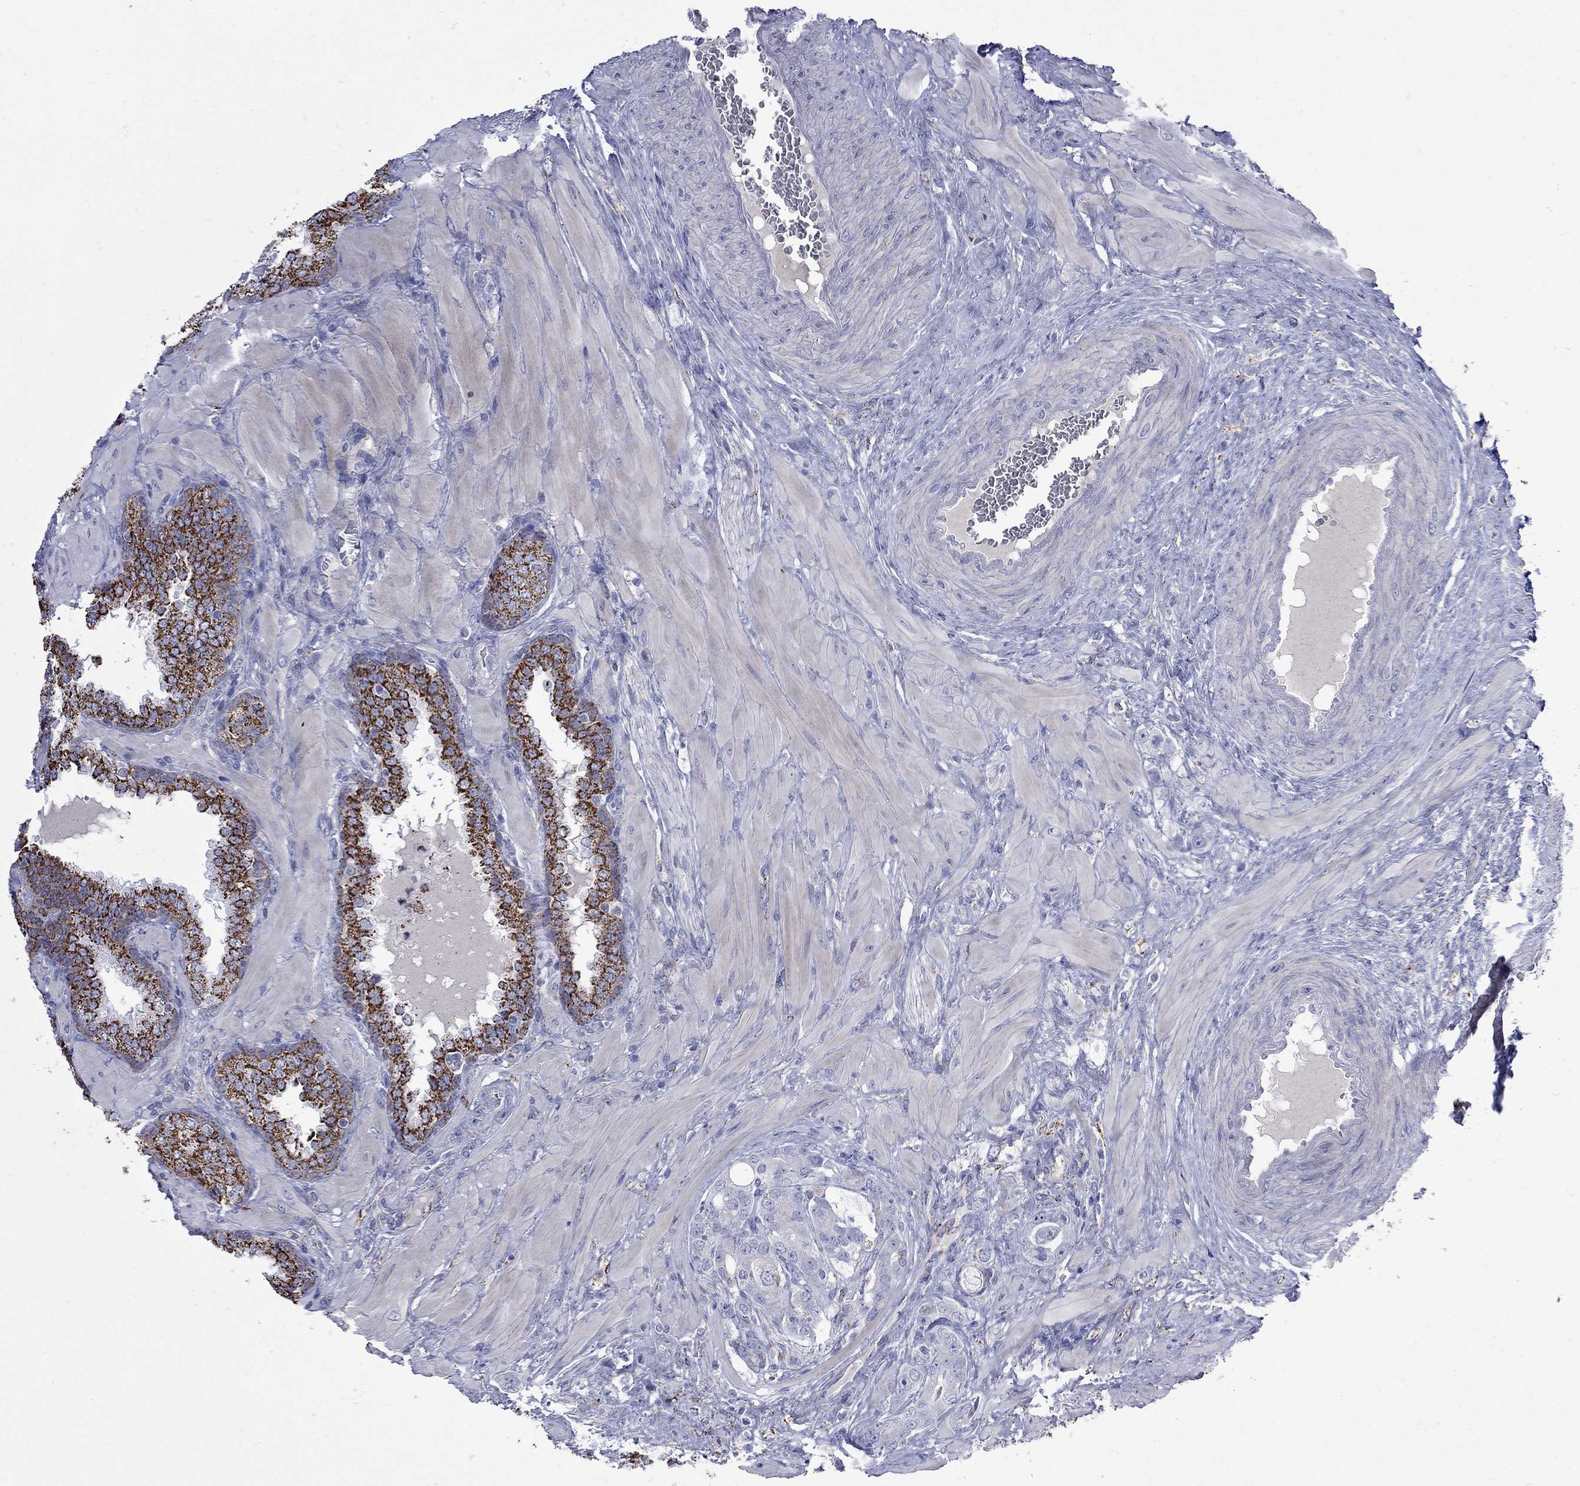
{"staining": {"intensity": "strong", "quantity": "25%-75%", "location": "cytoplasmic/membranous"}, "tissue": "prostate cancer", "cell_type": "Tumor cells", "image_type": "cancer", "snomed": [{"axis": "morphology", "description": "Adenocarcinoma, NOS"}, {"axis": "topography", "description": "Prostate"}], "caption": "Immunohistochemistry of prostate cancer exhibits high levels of strong cytoplasmic/membranous expression in about 25%-75% of tumor cells. Nuclei are stained in blue.", "gene": "SESTD1", "patient": {"sex": "male", "age": 57}}